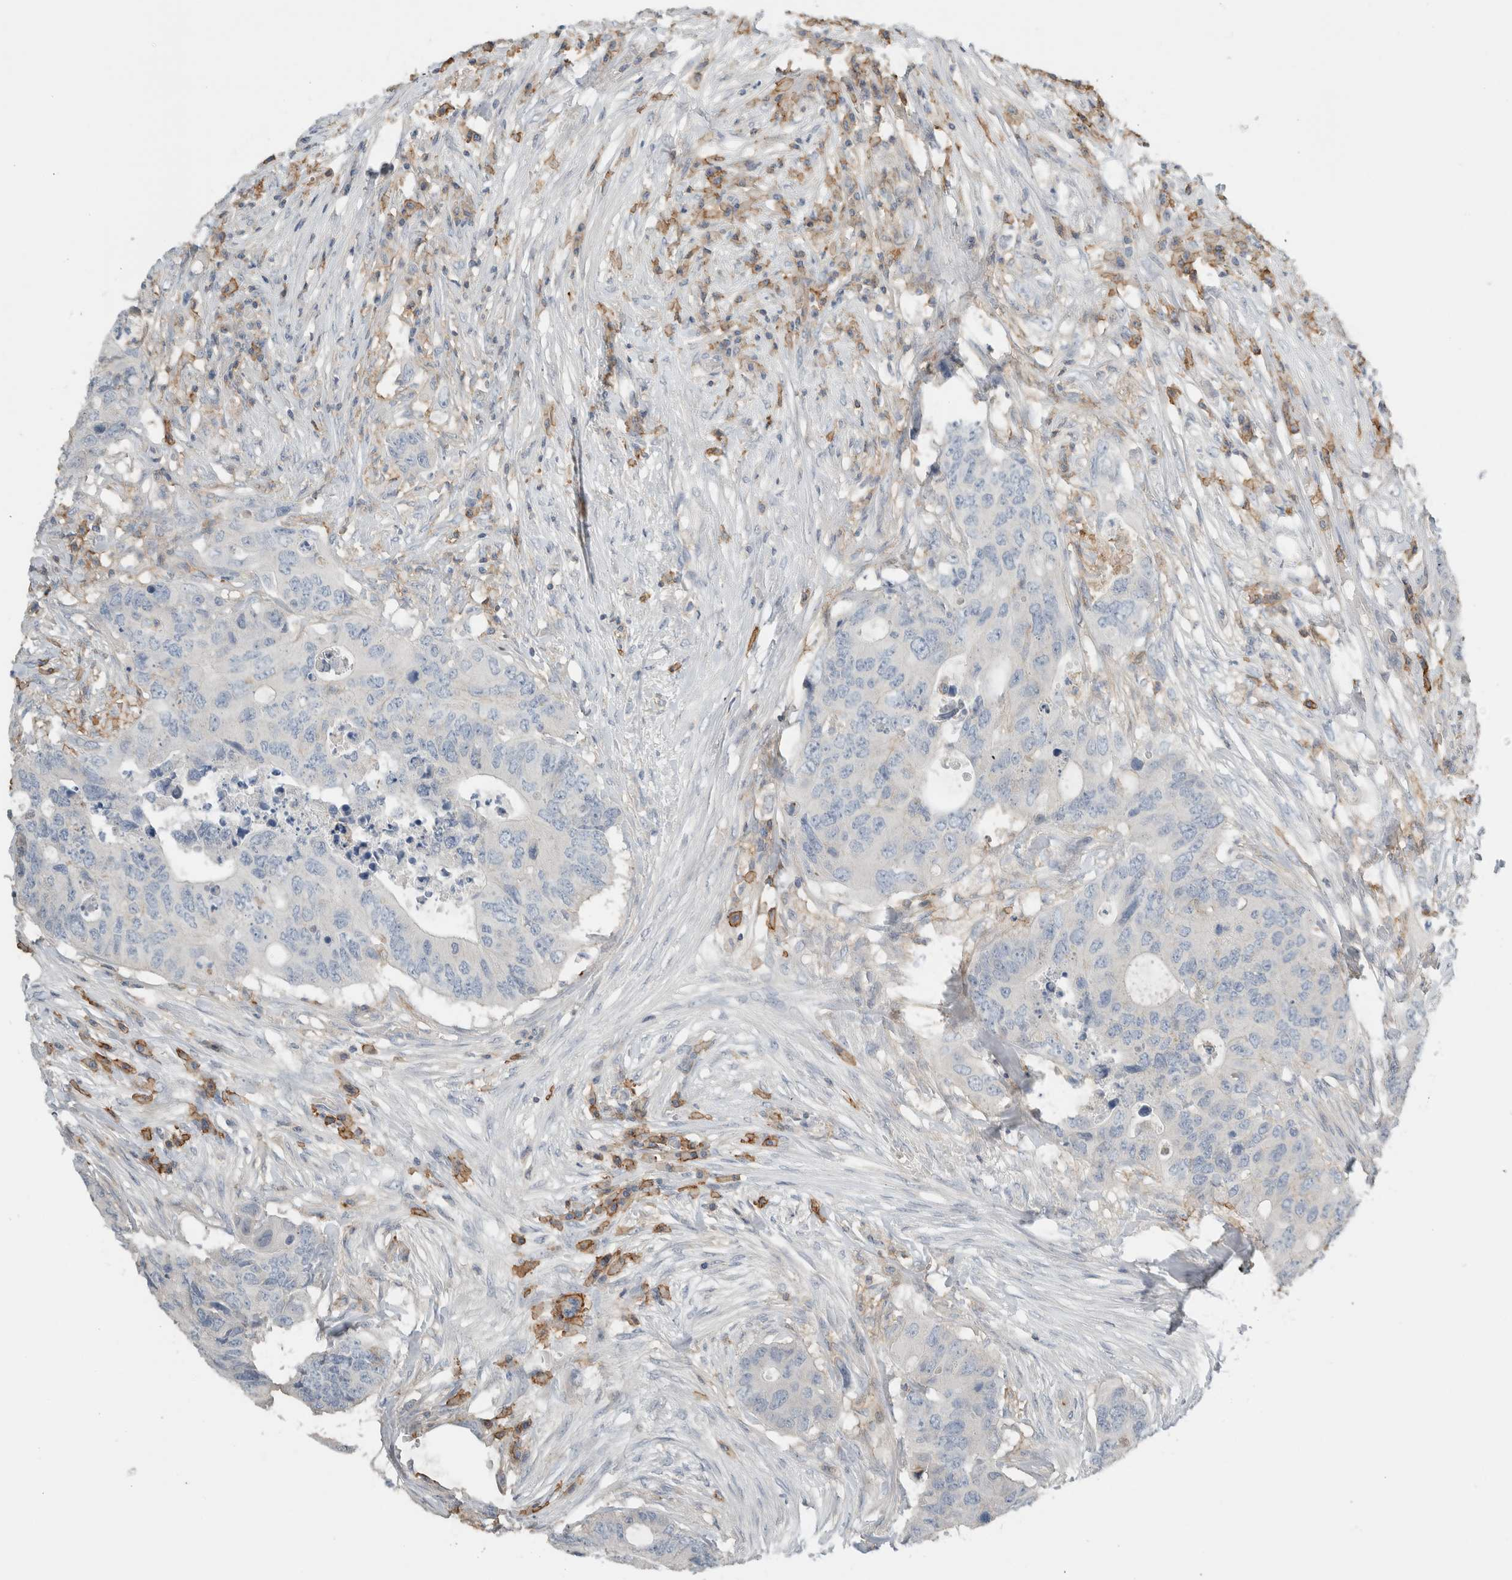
{"staining": {"intensity": "negative", "quantity": "none", "location": "none"}, "tissue": "colorectal cancer", "cell_type": "Tumor cells", "image_type": "cancer", "snomed": [{"axis": "morphology", "description": "Adenocarcinoma, NOS"}, {"axis": "topography", "description": "Colon"}], "caption": "Tumor cells show no significant protein staining in colorectal cancer (adenocarcinoma).", "gene": "ERCC6L2", "patient": {"sex": "male", "age": 71}}